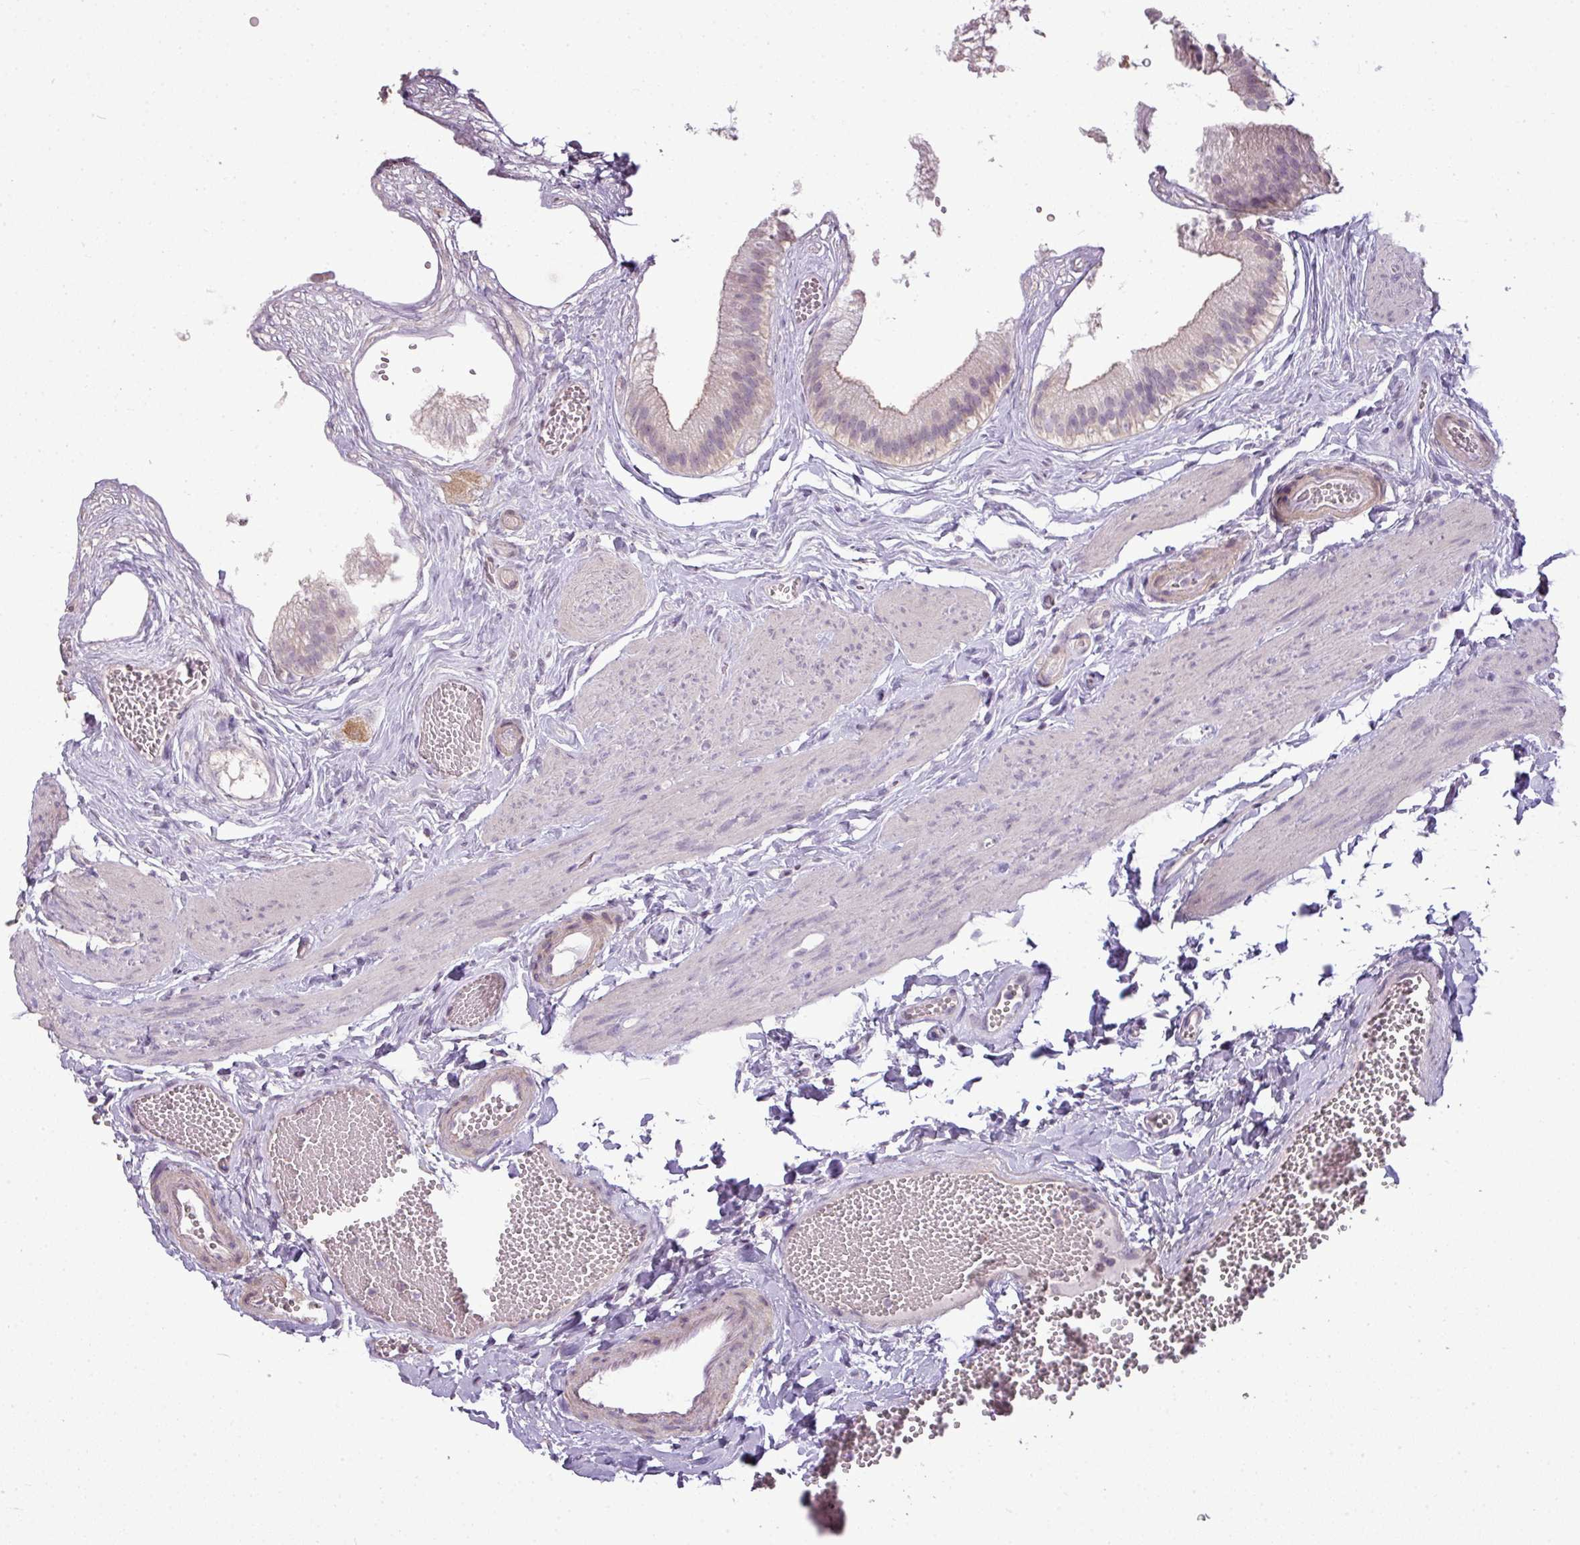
{"staining": {"intensity": "weak", "quantity": "25%-75%", "location": "cytoplasmic/membranous"}, "tissue": "gallbladder", "cell_type": "Glandular cells", "image_type": "normal", "snomed": [{"axis": "morphology", "description": "Normal tissue, NOS"}, {"axis": "topography", "description": "Gallbladder"}], "caption": "Gallbladder stained with IHC shows weak cytoplasmic/membranous positivity in approximately 25%-75% of glandular cells.", "gene": "LY9", "patient": {"sex": "female", "age": 54}}